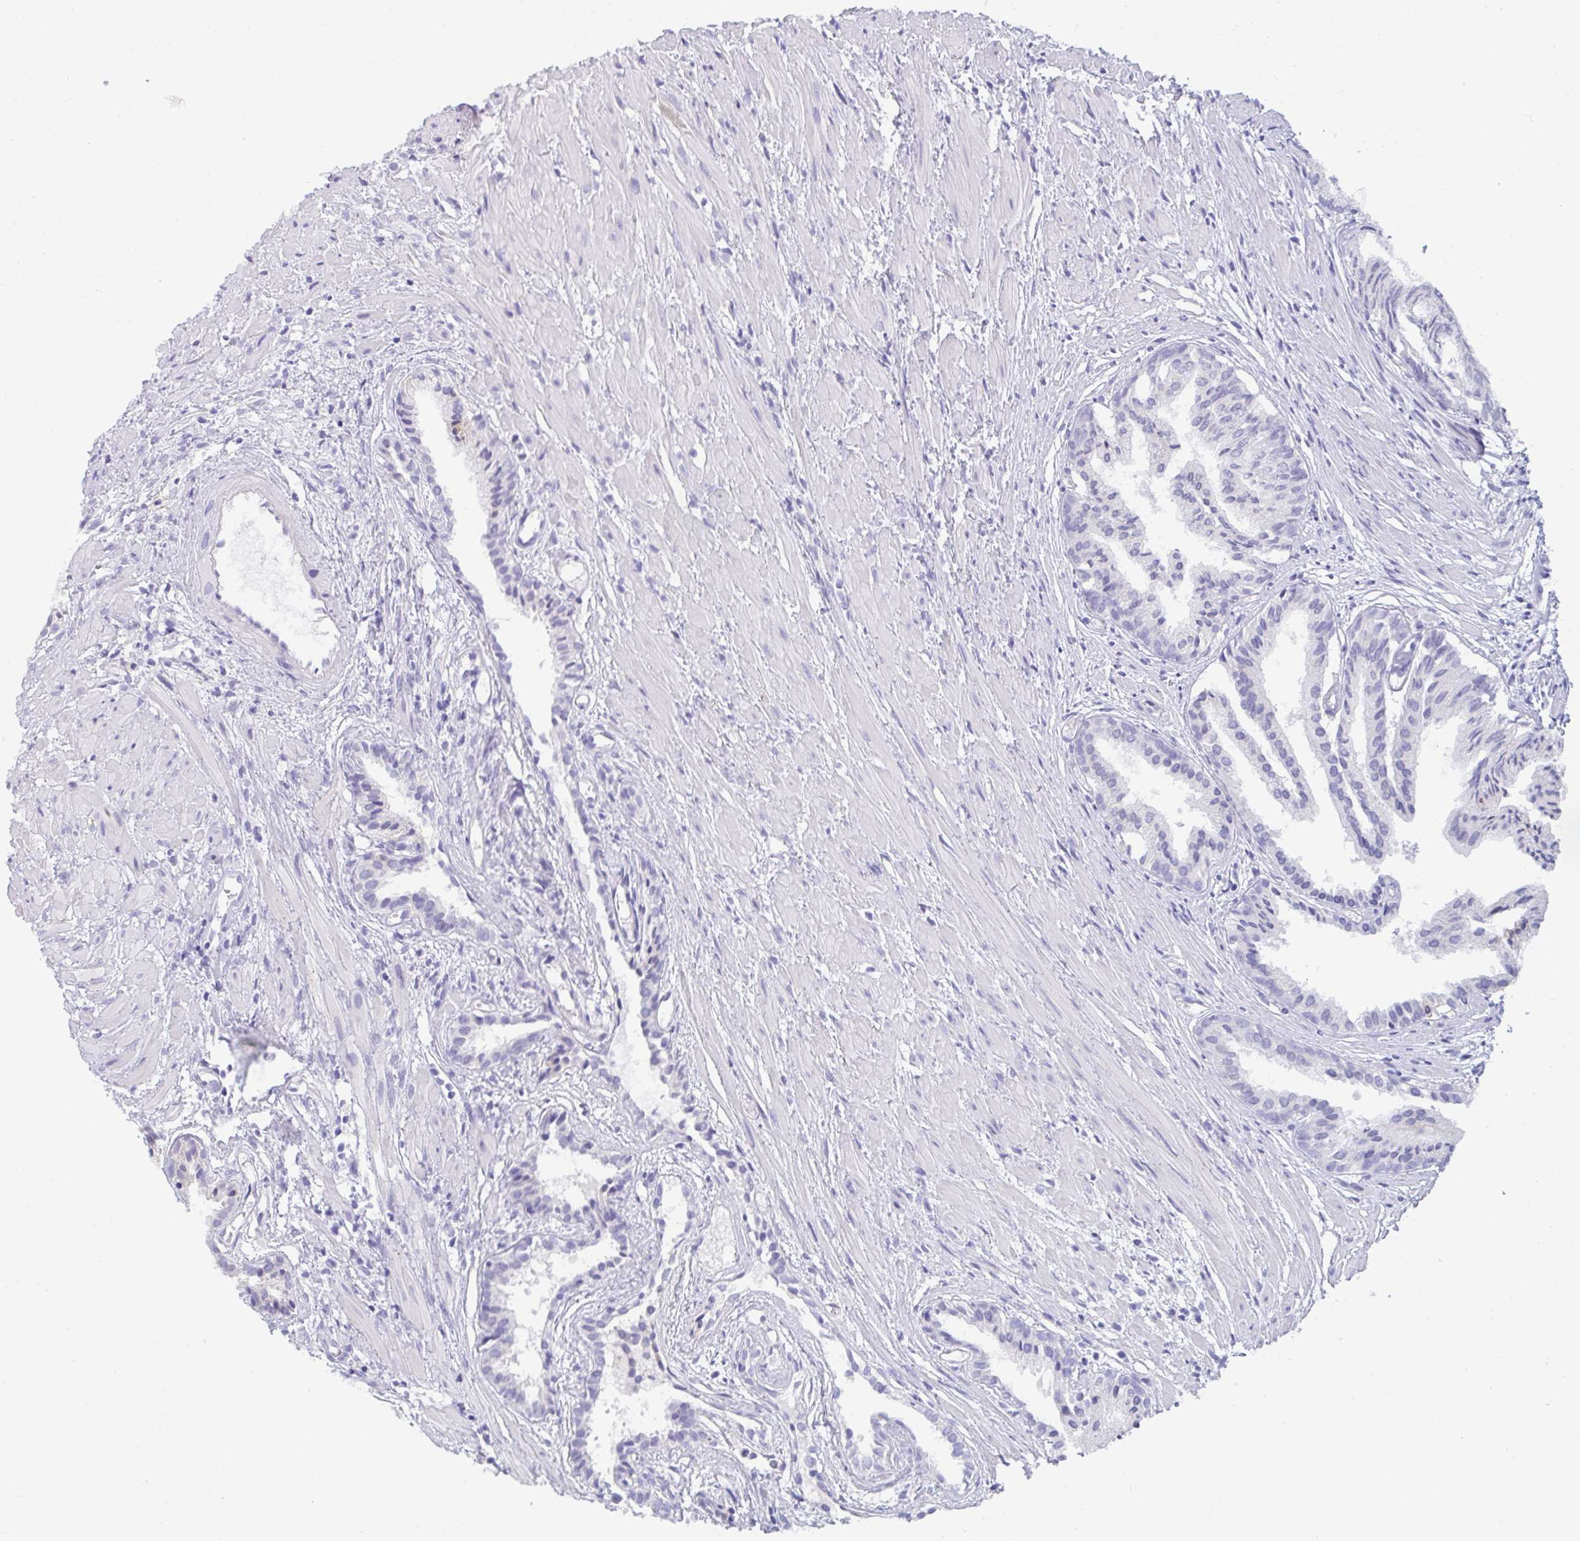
{"staining": {"intensity": "negative", "quantity": "none", "location": "none"}, "tissue": "prostate cancer", "cell_type": "Tumor cells", "image_type": "cancer", "snomed": [{"axis": "morphology", "description": "Adenocarcinoma, High grade"}, {"axis": "topography", "description": "Prostate"}], "caption": "Prostate high-grade adenocarcinoma was stained to show a protein in brown. There is no significant positivity in tumor cells. (DAB (3,3'-diaminobenzidine) immunohistochemistry with hematoxylin counter stain).", "gene": "RGPD5", "patient": {"sex": "male", "age": 58}}